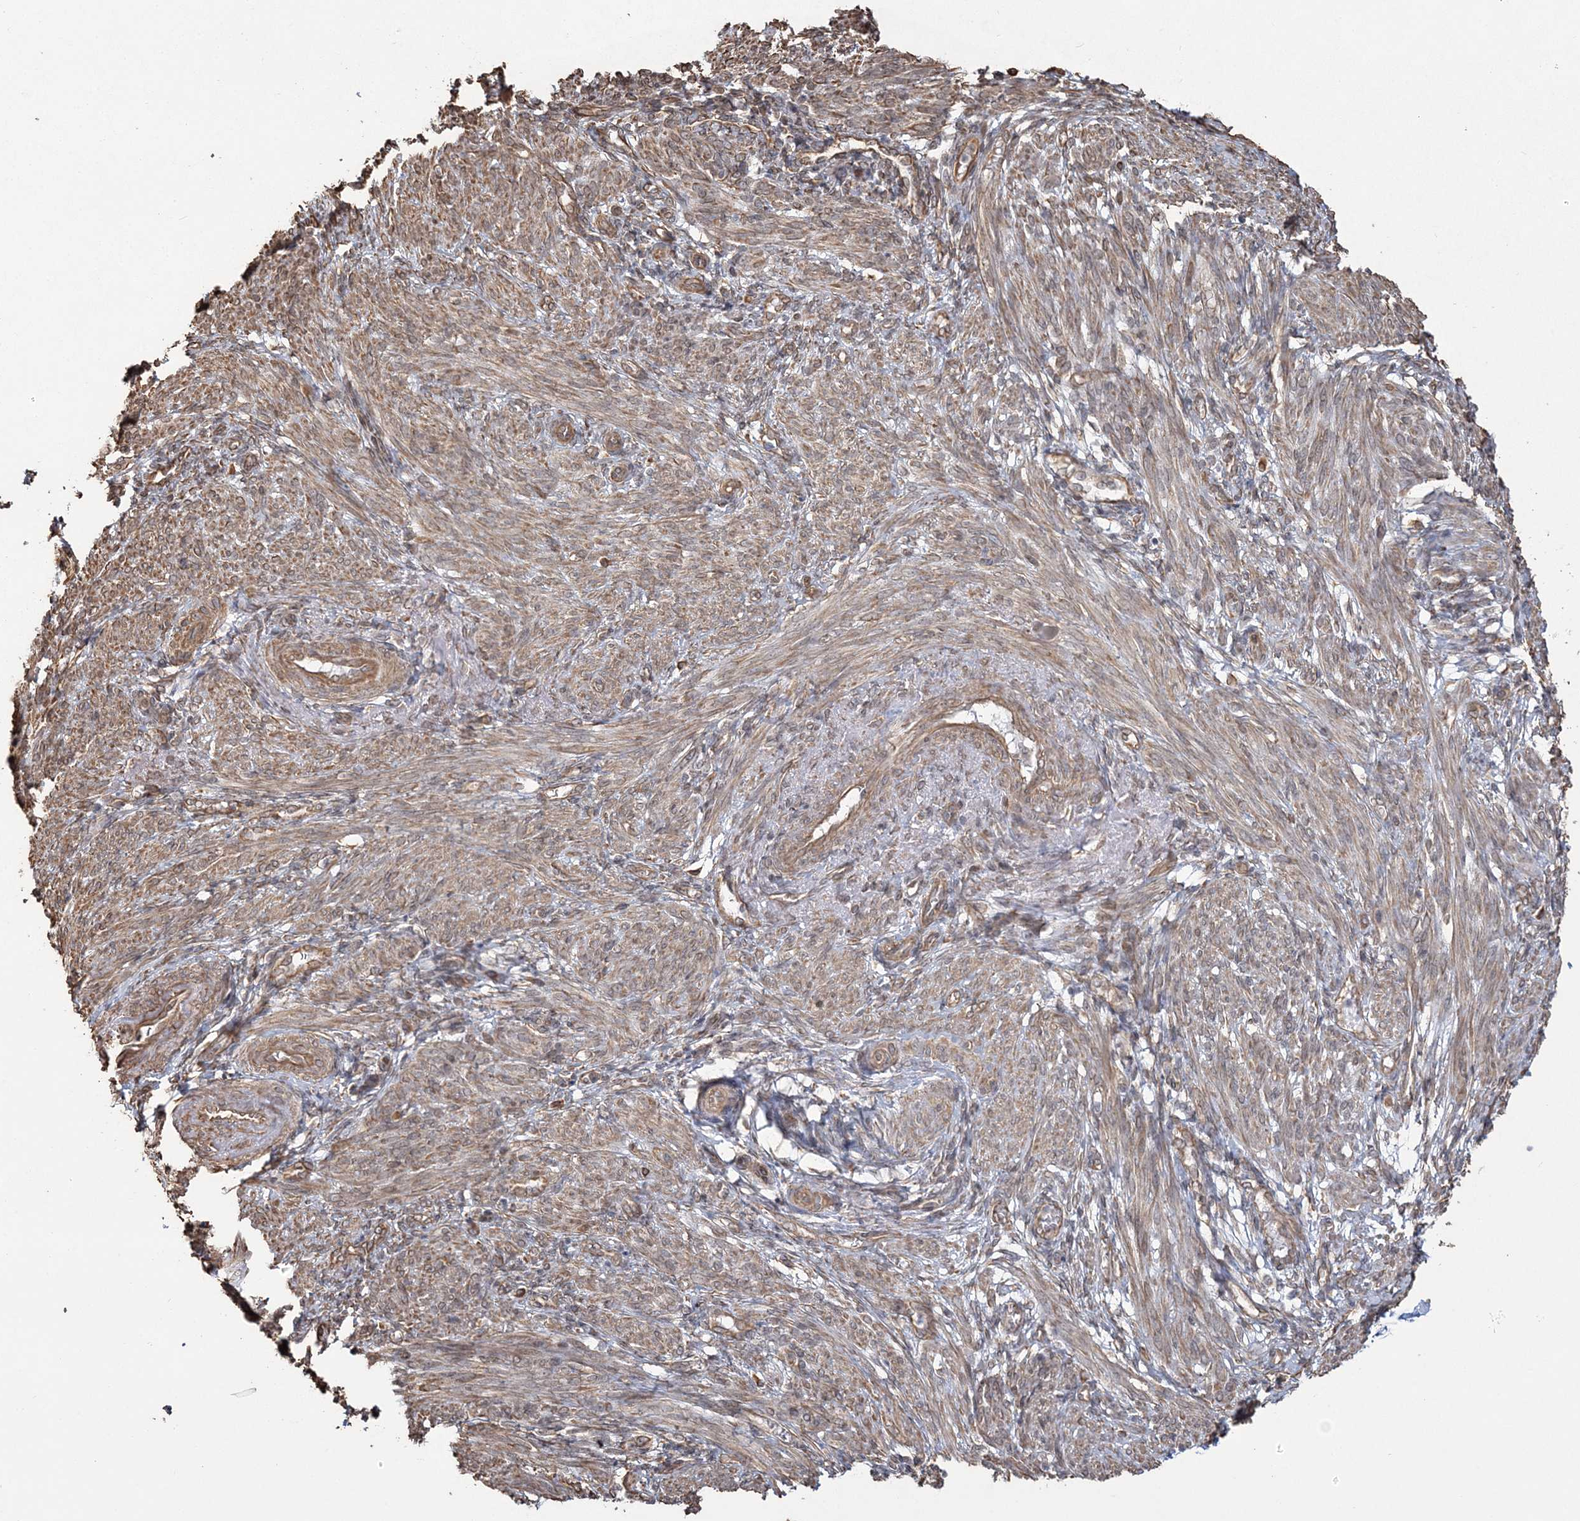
{"staining": {"intensity": "moderate", "quantity": ">75%", "location": "cytoplasmic/membranous"}, "tissue": "smooth muscle", "cell_type": "Smooth muscle cells", "image_type": "normal", "snomed": [{"axis": "morphology", "description": "Normal tissue, NOS"}, {"axis": "topography", "description": "Smooth muscle"}], "caption": "Moderate cytoplasmic/membranous positivity for a protein is appreciated in about >75% of smooth muscle cells of benign smooth muscle using IHC.", "gene": "ATP11B", "patient": {"sex": "female", "age": 39}}